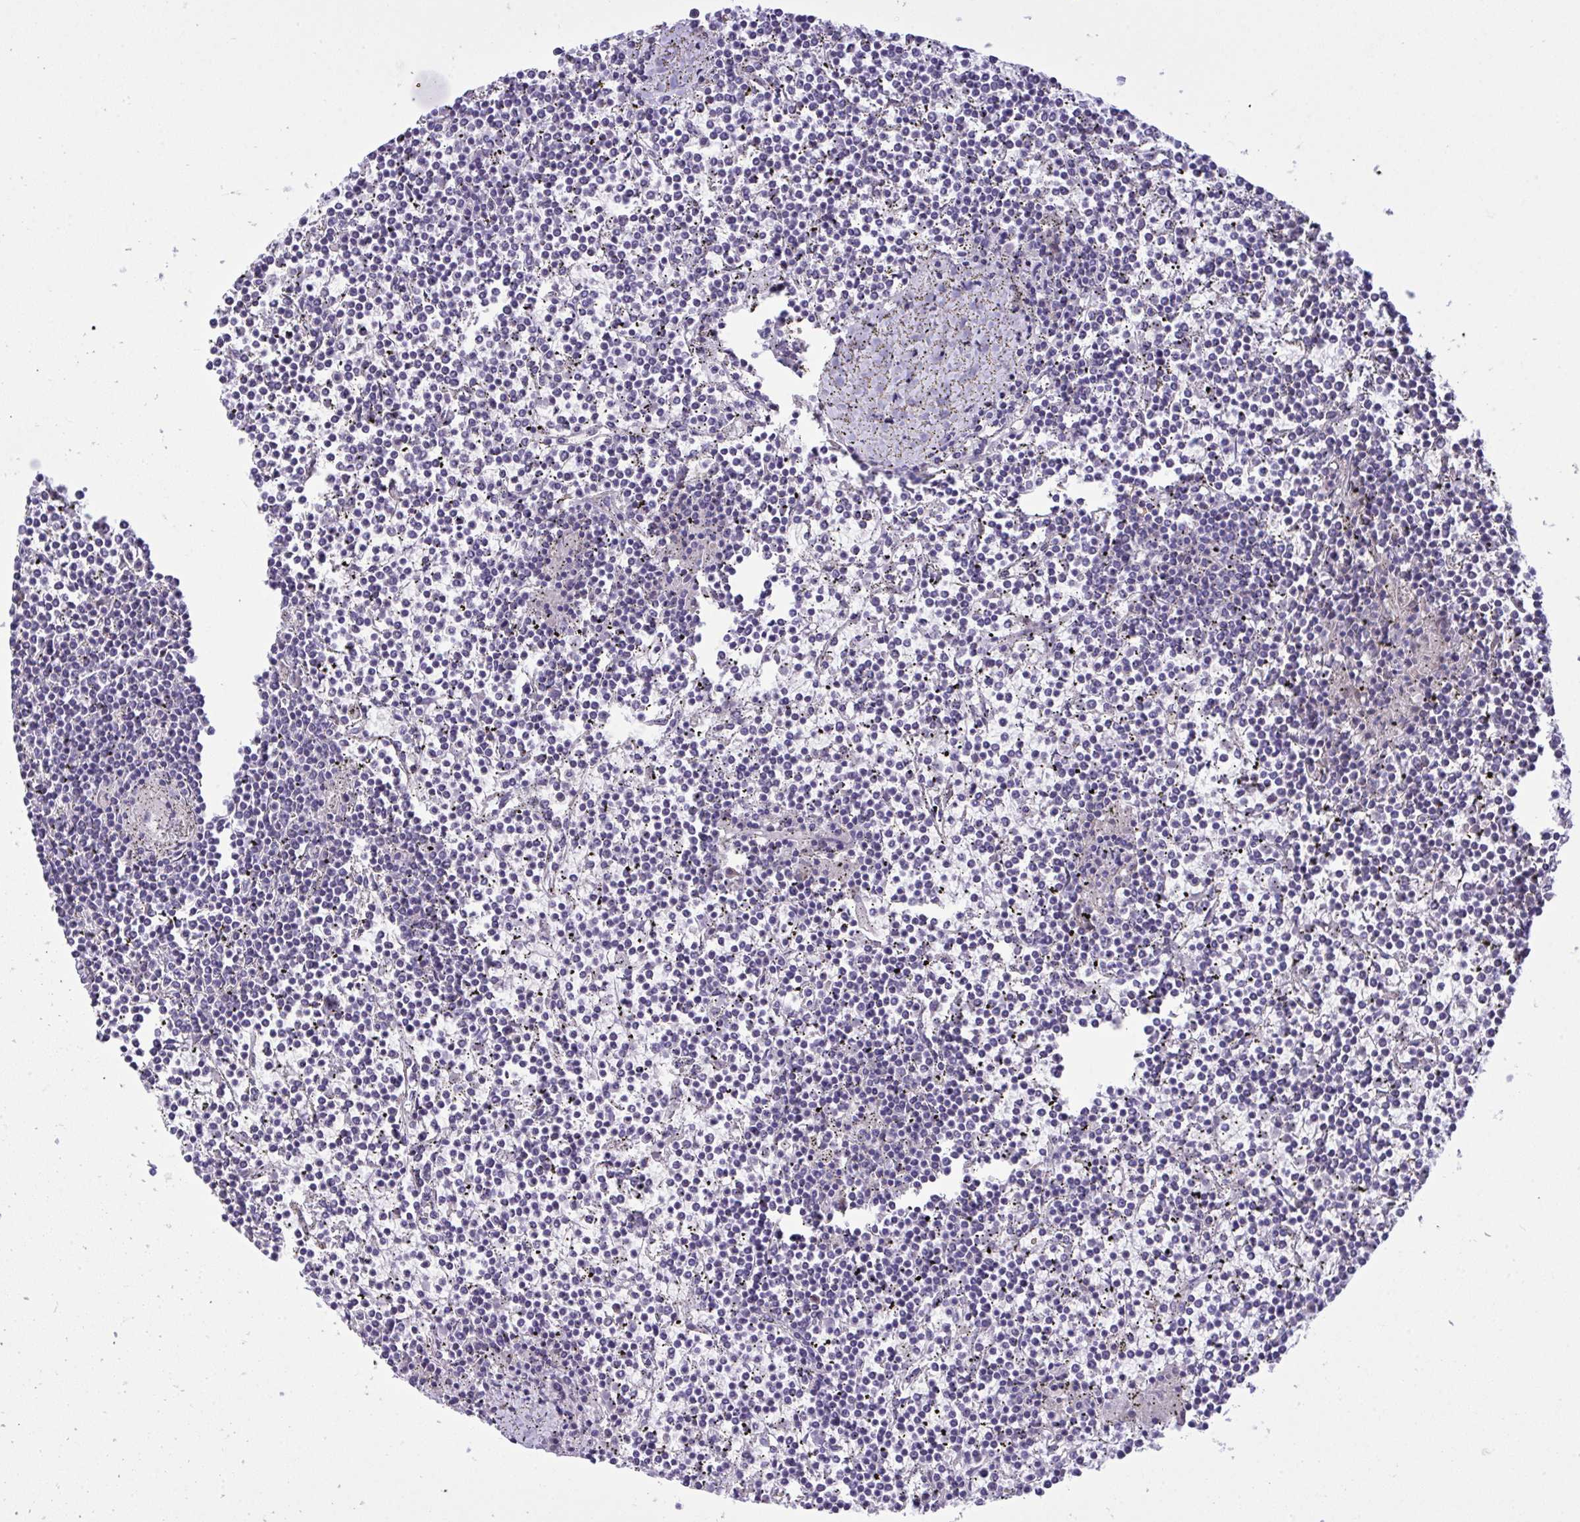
{"staining": {"intensity": "negative", "quantity": "none", "location": "none"}, "tissue": "lymphoma", "cell_type": "Tumor cells", "image_type": "cancer", "snomed": [{"axis": "morphology", "description": "Malignant lymphoma, non-Hodgkin's type, Low grade"}, {"axis": "topography", "description": "Spleen"}], "caption": "There is no significant positivity in tumor cells of low-grade malignant lymphoma, non-Hodgkin's type.", "gene": "WDR97", "patient": {"sex": "female", "age": 19}}